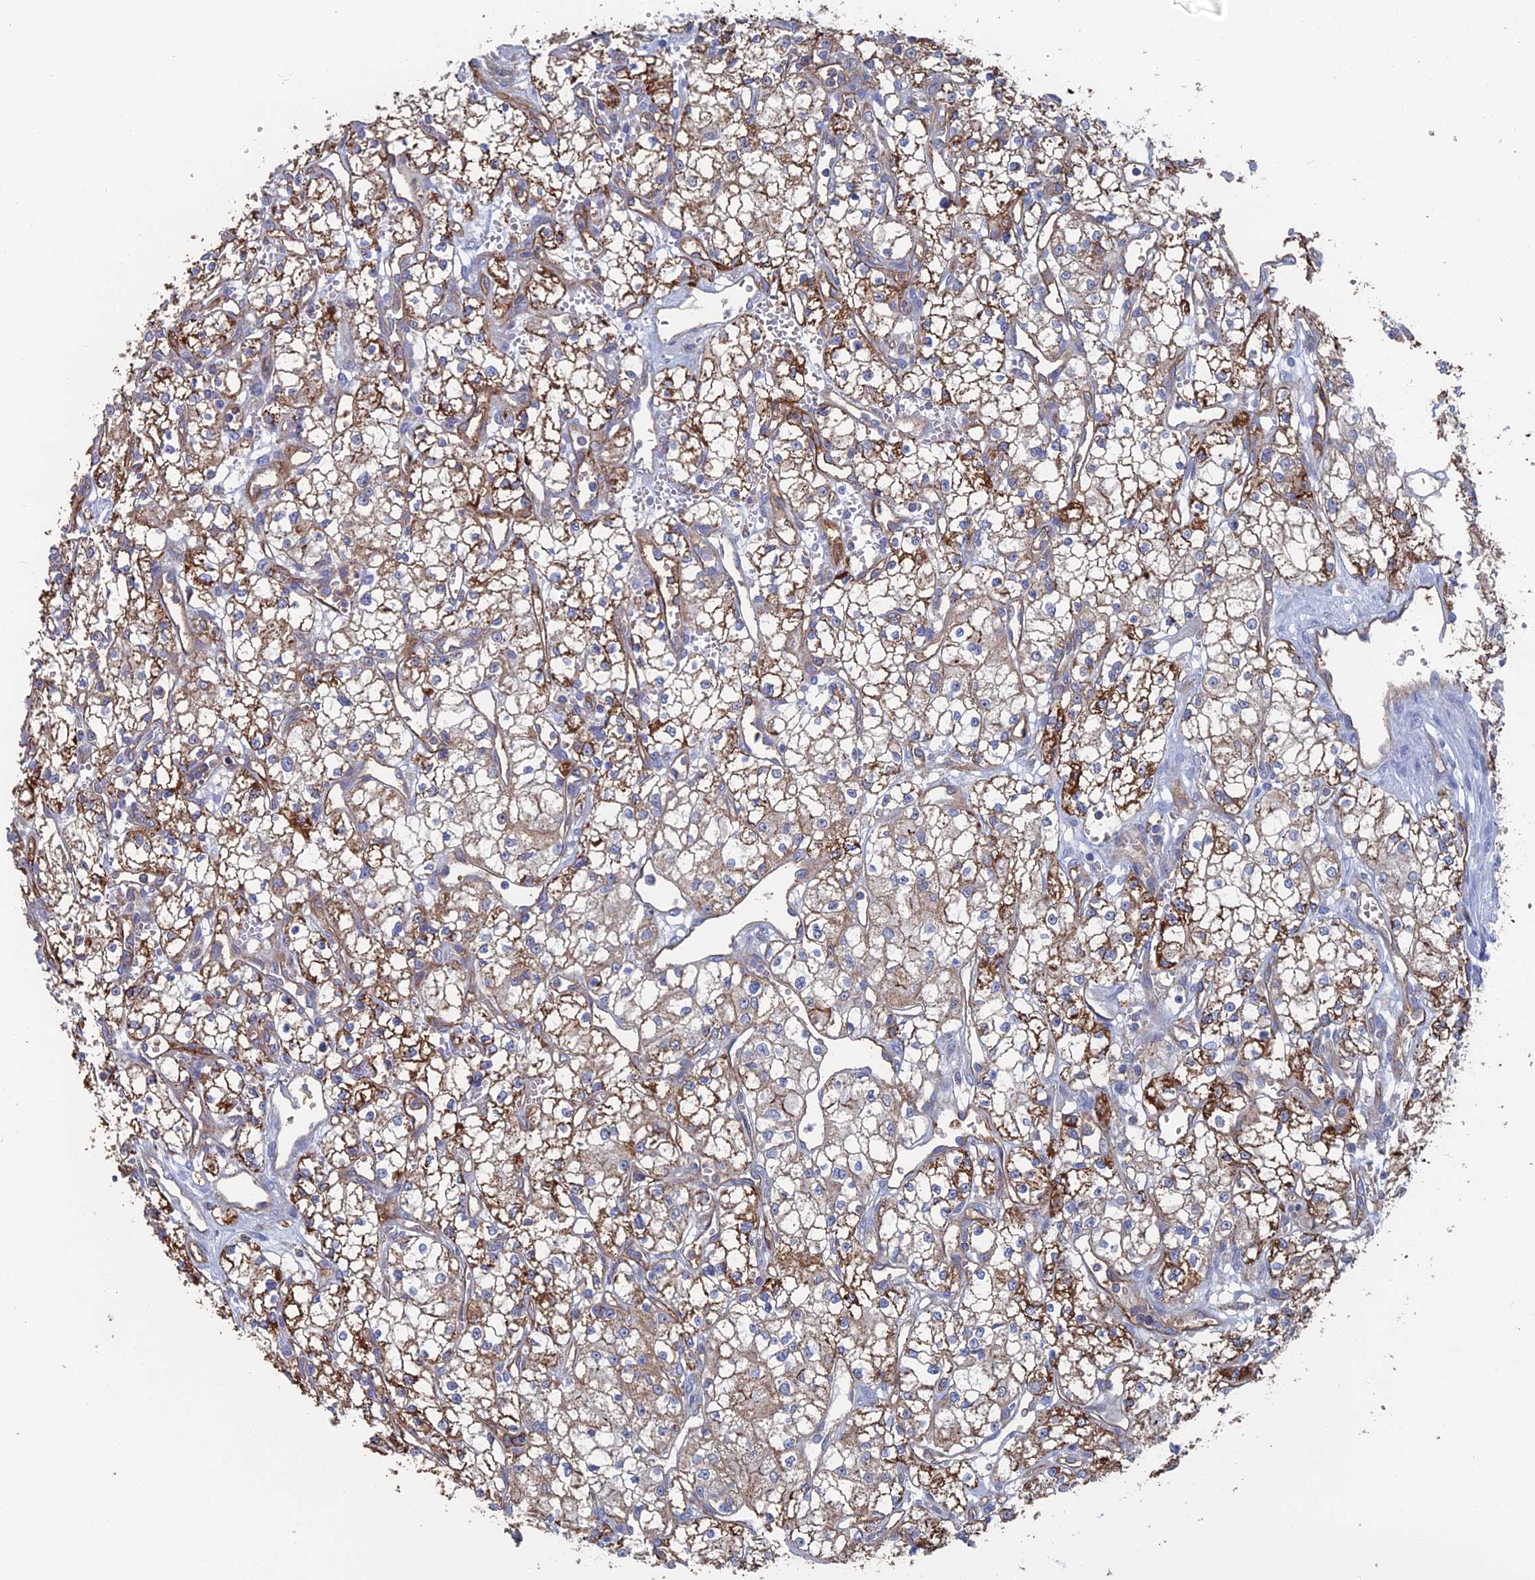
{"staining": {"intensity": "moderate", "quantity": "25%-75%", "location": "cytoplasmic/membranous"}, "tissue": "renal cancer", "cell_type": "Tumor cells", "image_type": "cancer", "snomed": [{"axis": "morphology", "description": "Adenocarcinoma, NOS"}, {"axis": "topography", "description": "Kidney"}], "caption": "Moderate cytoplasmic/membranous staining for a protein is appreciated in about 25%-75% of tumor cells of renal cancer using immunohistochemistry.", "gene": "SNX11", "patient": {"sex": "male", "age": 59}}